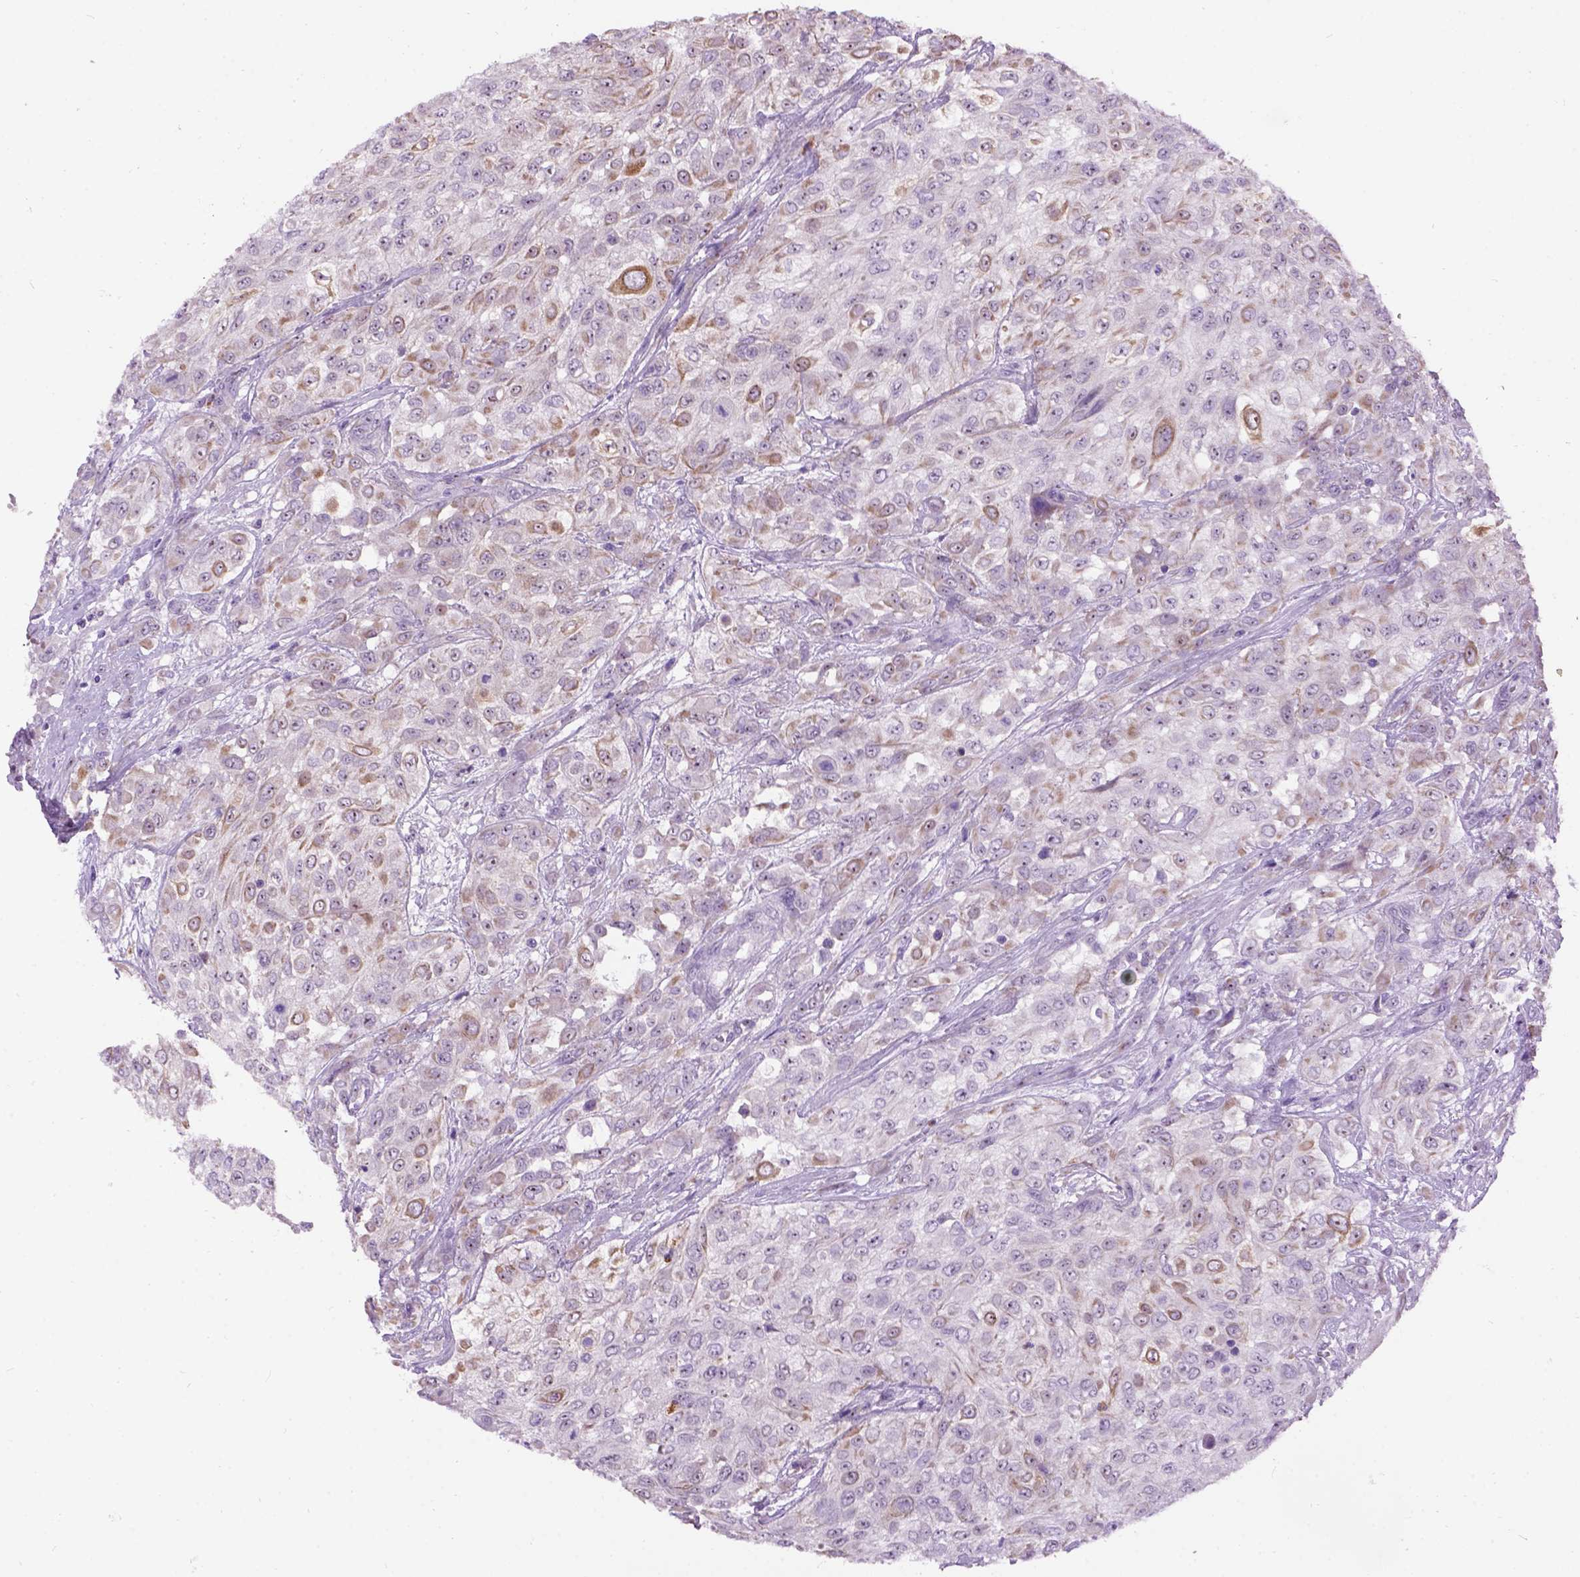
{"staining": {"intensity": "moderate", "quantity": "<25%", "location": "cytoplasmic/membranous"}, "tissue": "urothelial cancer", "cell_type": "Tumor cells", "image_type": "cancer", "snomed": [{"axis": "morphology", "description": "Urothelial carcinoma, High grade"}, {"axis": "topography", "description": "Urinary bladder"}], "caption": "Immunohistochemical staining of urothelial cancer shows low levels of moderate cytoplasmic/membranous protein expression in about <25% of tumor cells.", "gene": "MAPT", "patient": {"sex": "male", "age": 57}}